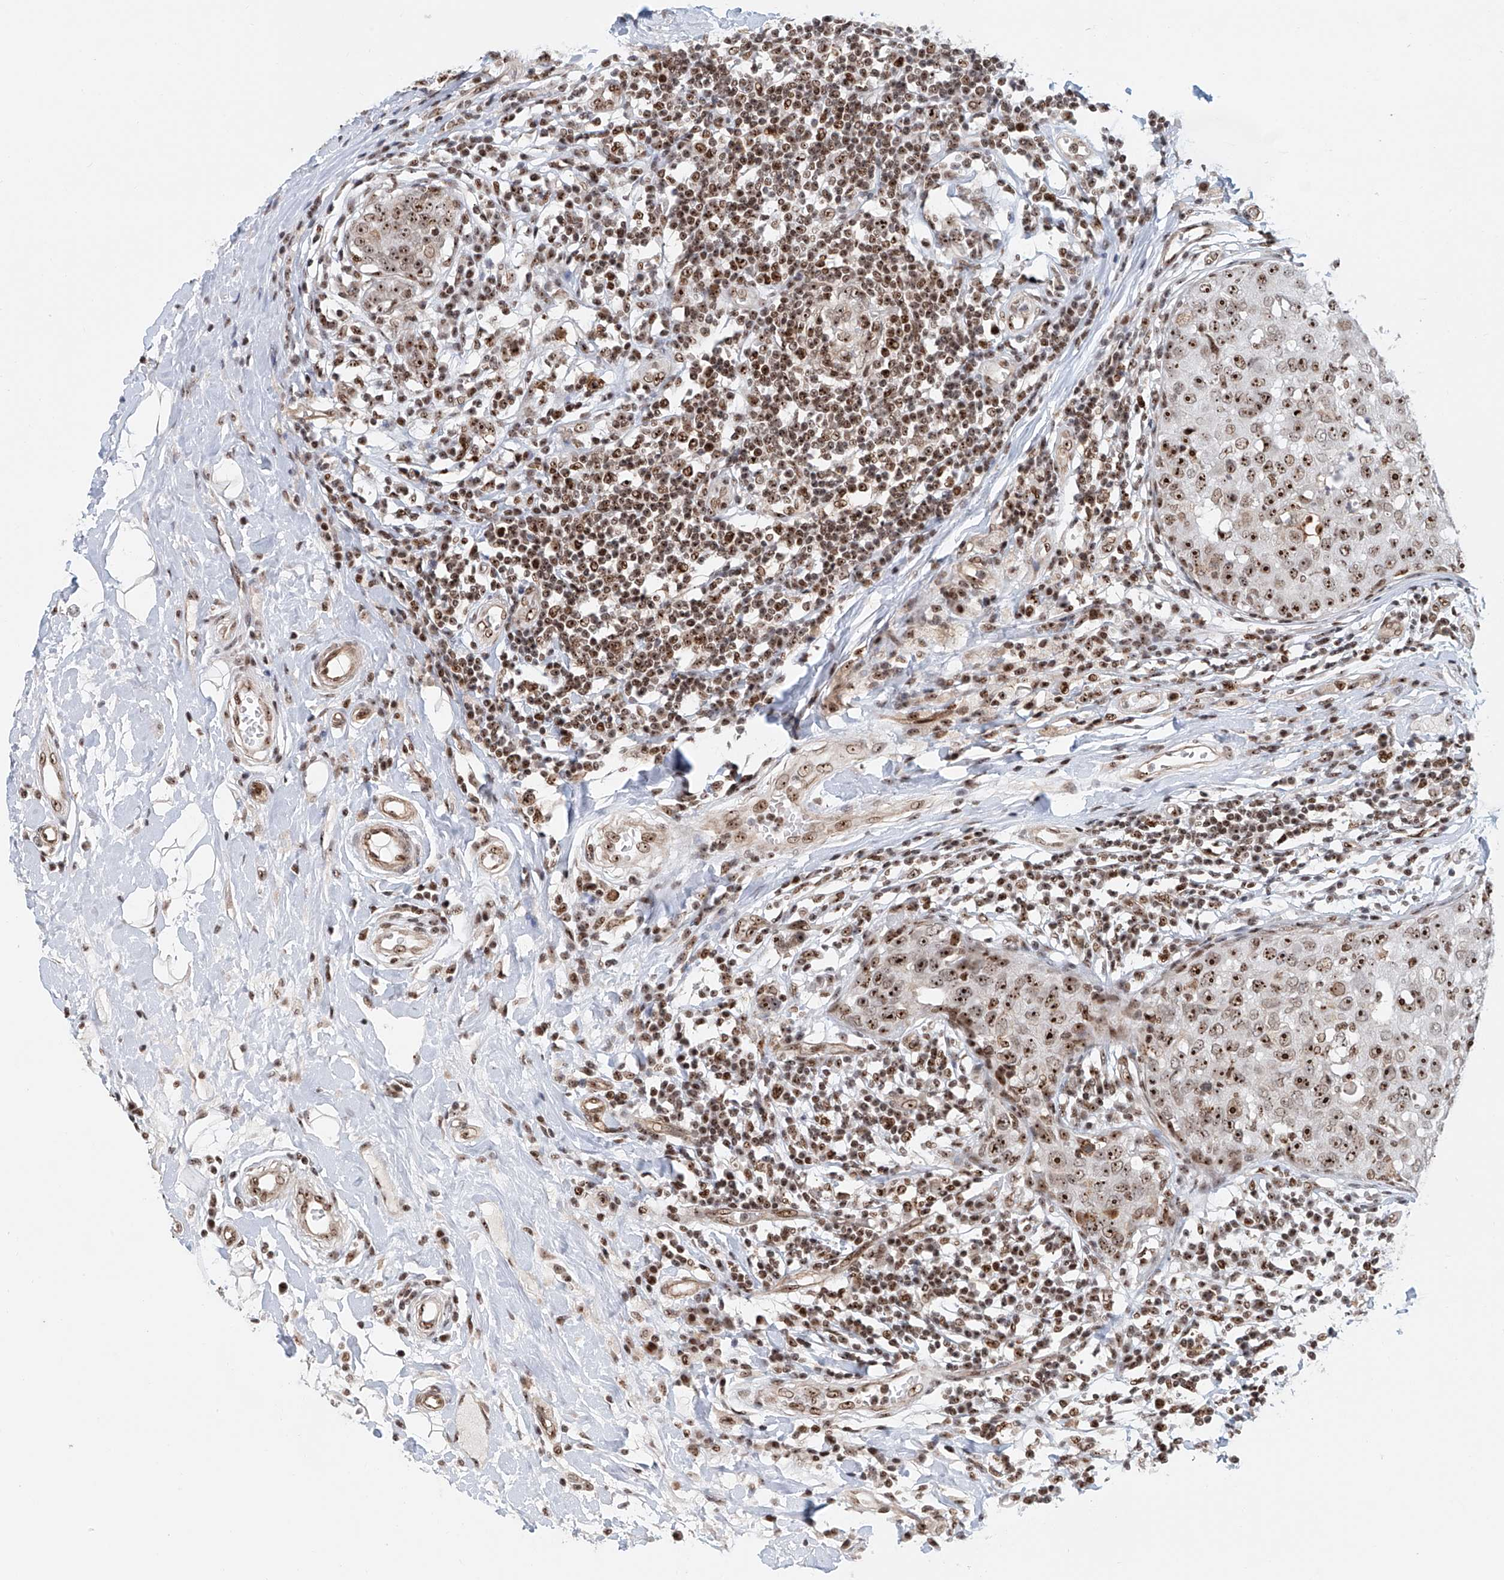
{"staining": {"intensity": "moderate", "quantity": ">75%", "location": "nuclear"}, "tissue": "breast cancer", "cell_type": "Tumor cells", "image_type": "cancer", "snomed": [{"axis": "morphology", "description": "Duct carcinoma"}, {"axis": "topography", "description": "Breast"}], "caption": "A medium amount of moderate nuclear staining is seen in about >75% of tumor cells in breast invasive ductal carcinoma tissue.", "gene": "PRUNE2", "patient": {"sex": "female", "age": 27}}